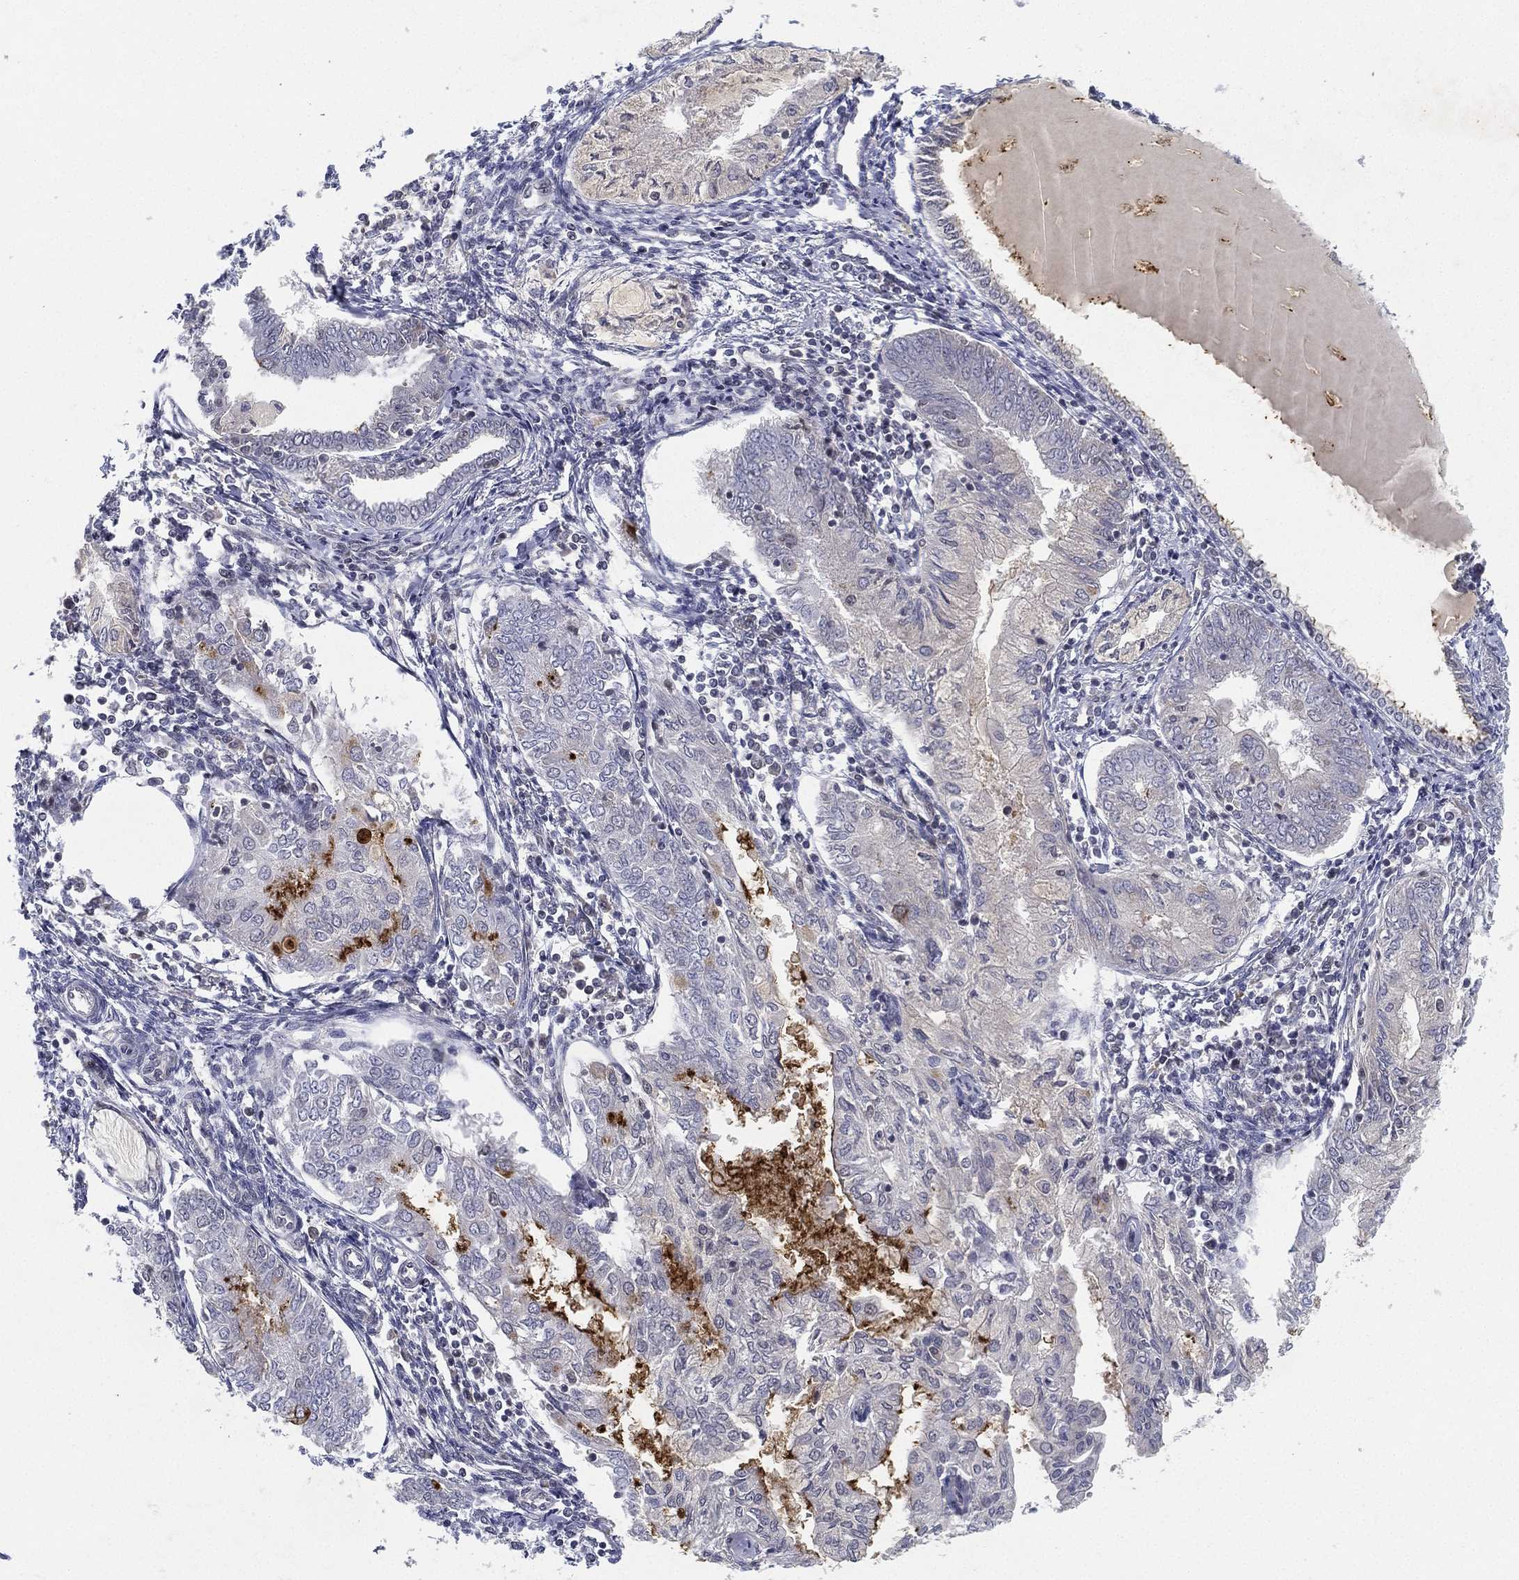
{"staining": {"intensity": "negative", "quantity": "none", "location": "none"}, "tissue": "endometrial cancer", "cell_type": "Tumor cells", "image_type": "cancer", "snomed": [{"axis": "morphology", "description": "Adenocarcinoma, NOS"}, {"axis": "topography", "description": "Endometrium"}], "caption": "Human endometrial adenocarcinoma stained for a protein using immunohistochemistry displays no staining in tumor cells.", "gene": "MS4A8", "patient": {"sex": "female", "age": 68}}